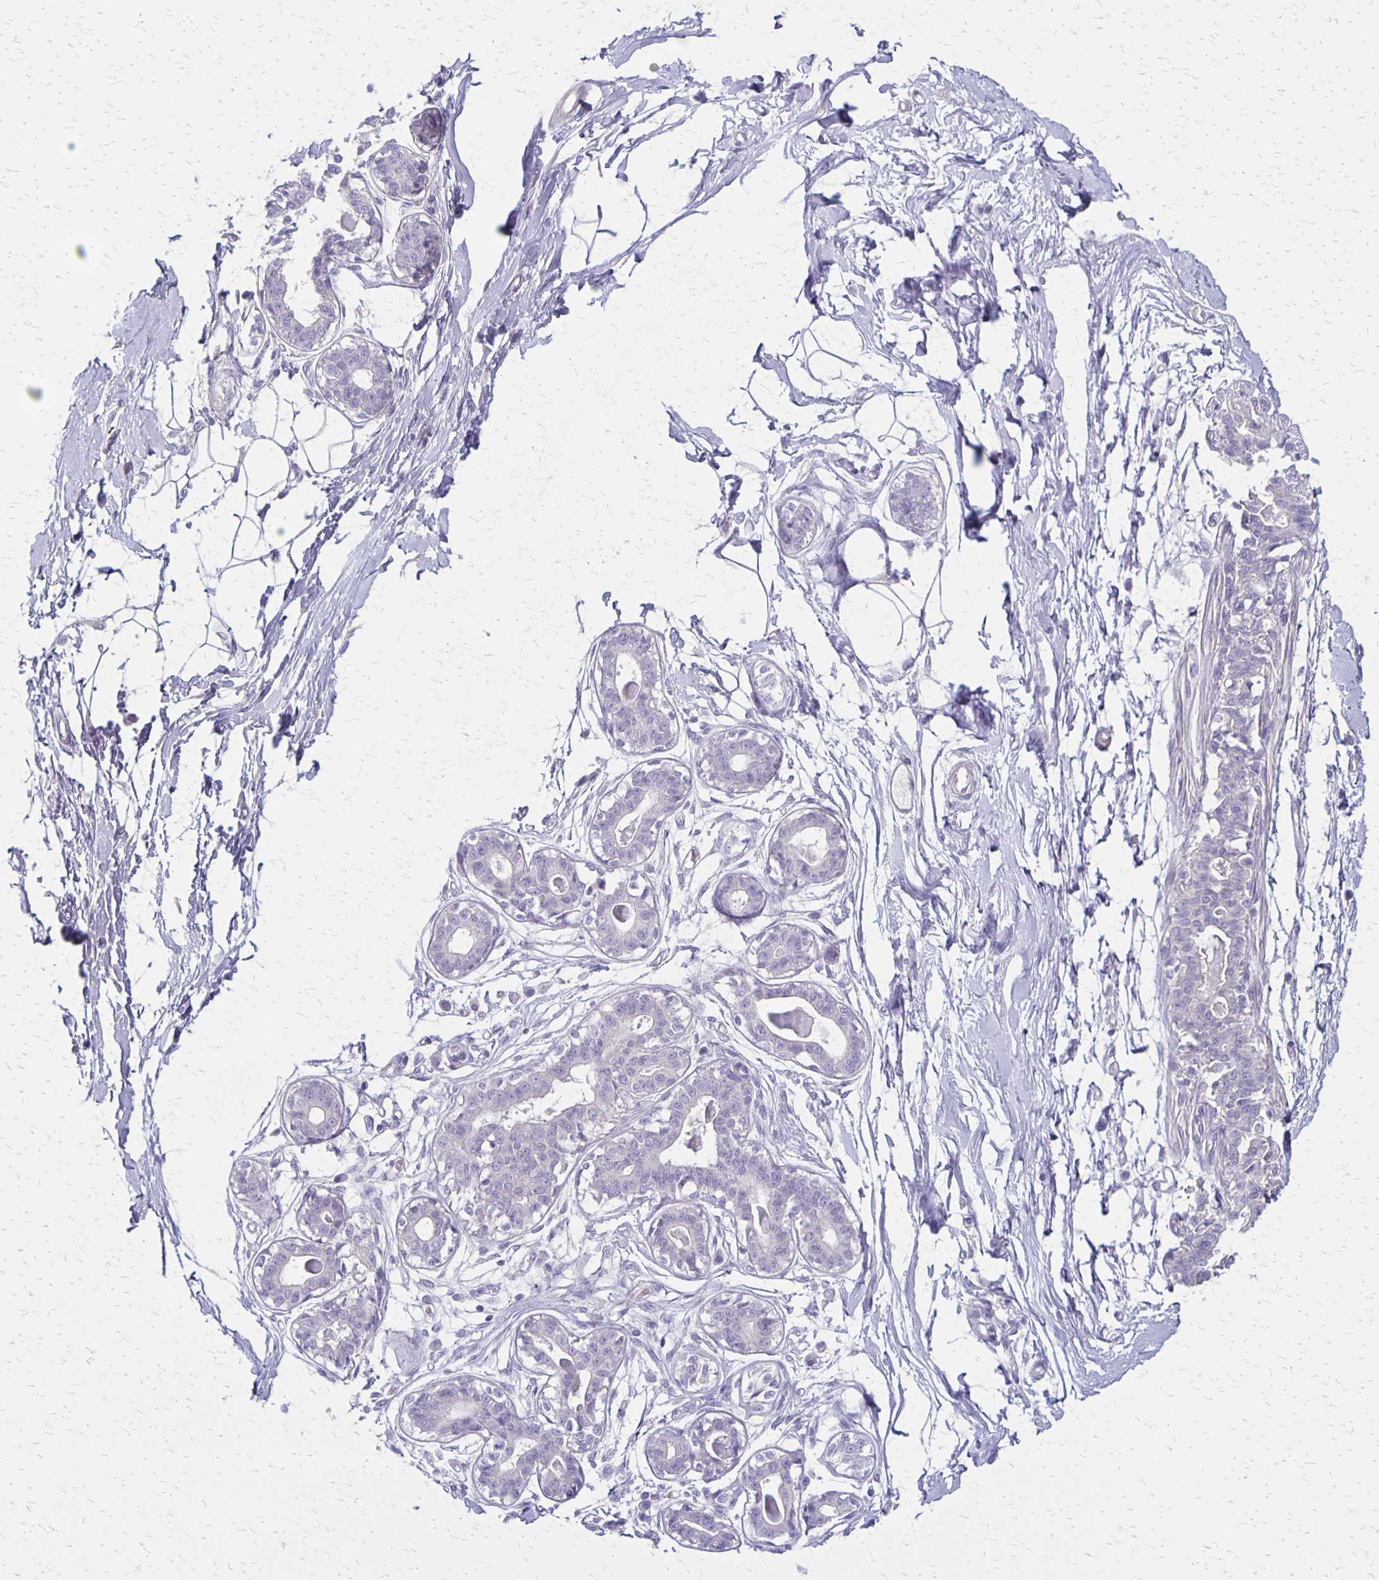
{"staining": {"intensity": "negative", "quantity": "none", "location": "none"}, "tissue": "breast", "cell_type": "Adipocytes", "image_type": "normal", "snomed": [{"axis": "morphology", "description": "Normal tissue, NOS"}, {"axis": "topography", "description": "Breast"}], "caption": "Immunohistochemistry of normal human breast exhibits no expression in adipocytes.", "gene": "HOMER1", "patient": {"sex": "female", "age": 45}}